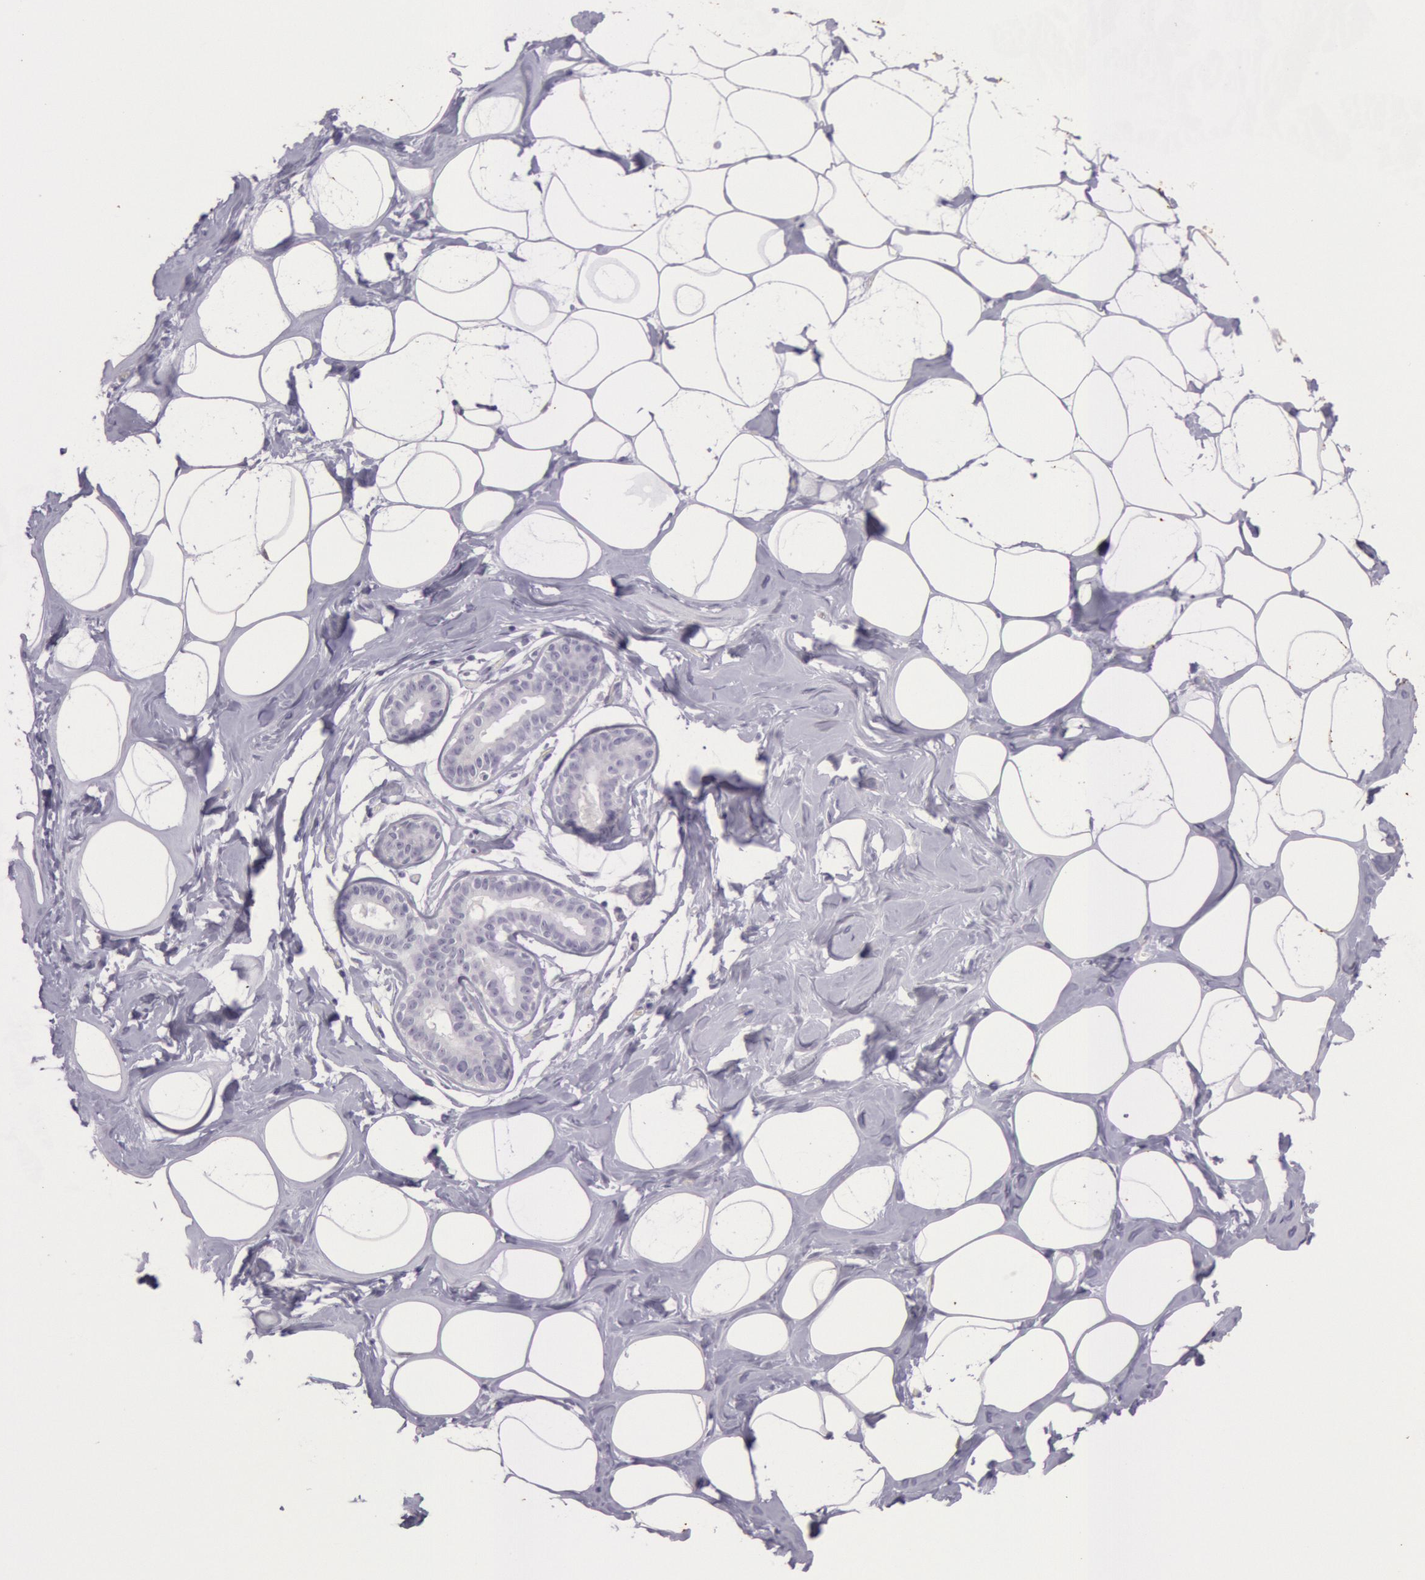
{"staining": {"intensity": "negative", "quantity": "none", "location": "none"}, "tissue": "breast", "cell_type": "Adipocytes", "image_type": "normal", "snomed": [{"axis": "morphology", "description": "Normal tissue, NOS"}, {"axis": "morphology", "description": "Fibrosis, NOS"}, {"axis": "topography", "description": "Breast"}], "caption": "Immunohistochemistry of unremarkable breast reveals no staining in adipocytes. (DAB immunohistochemistry (IHC), high magnification).", "gene": "CKB", "patient": {"sex": "female", "age": 39}}